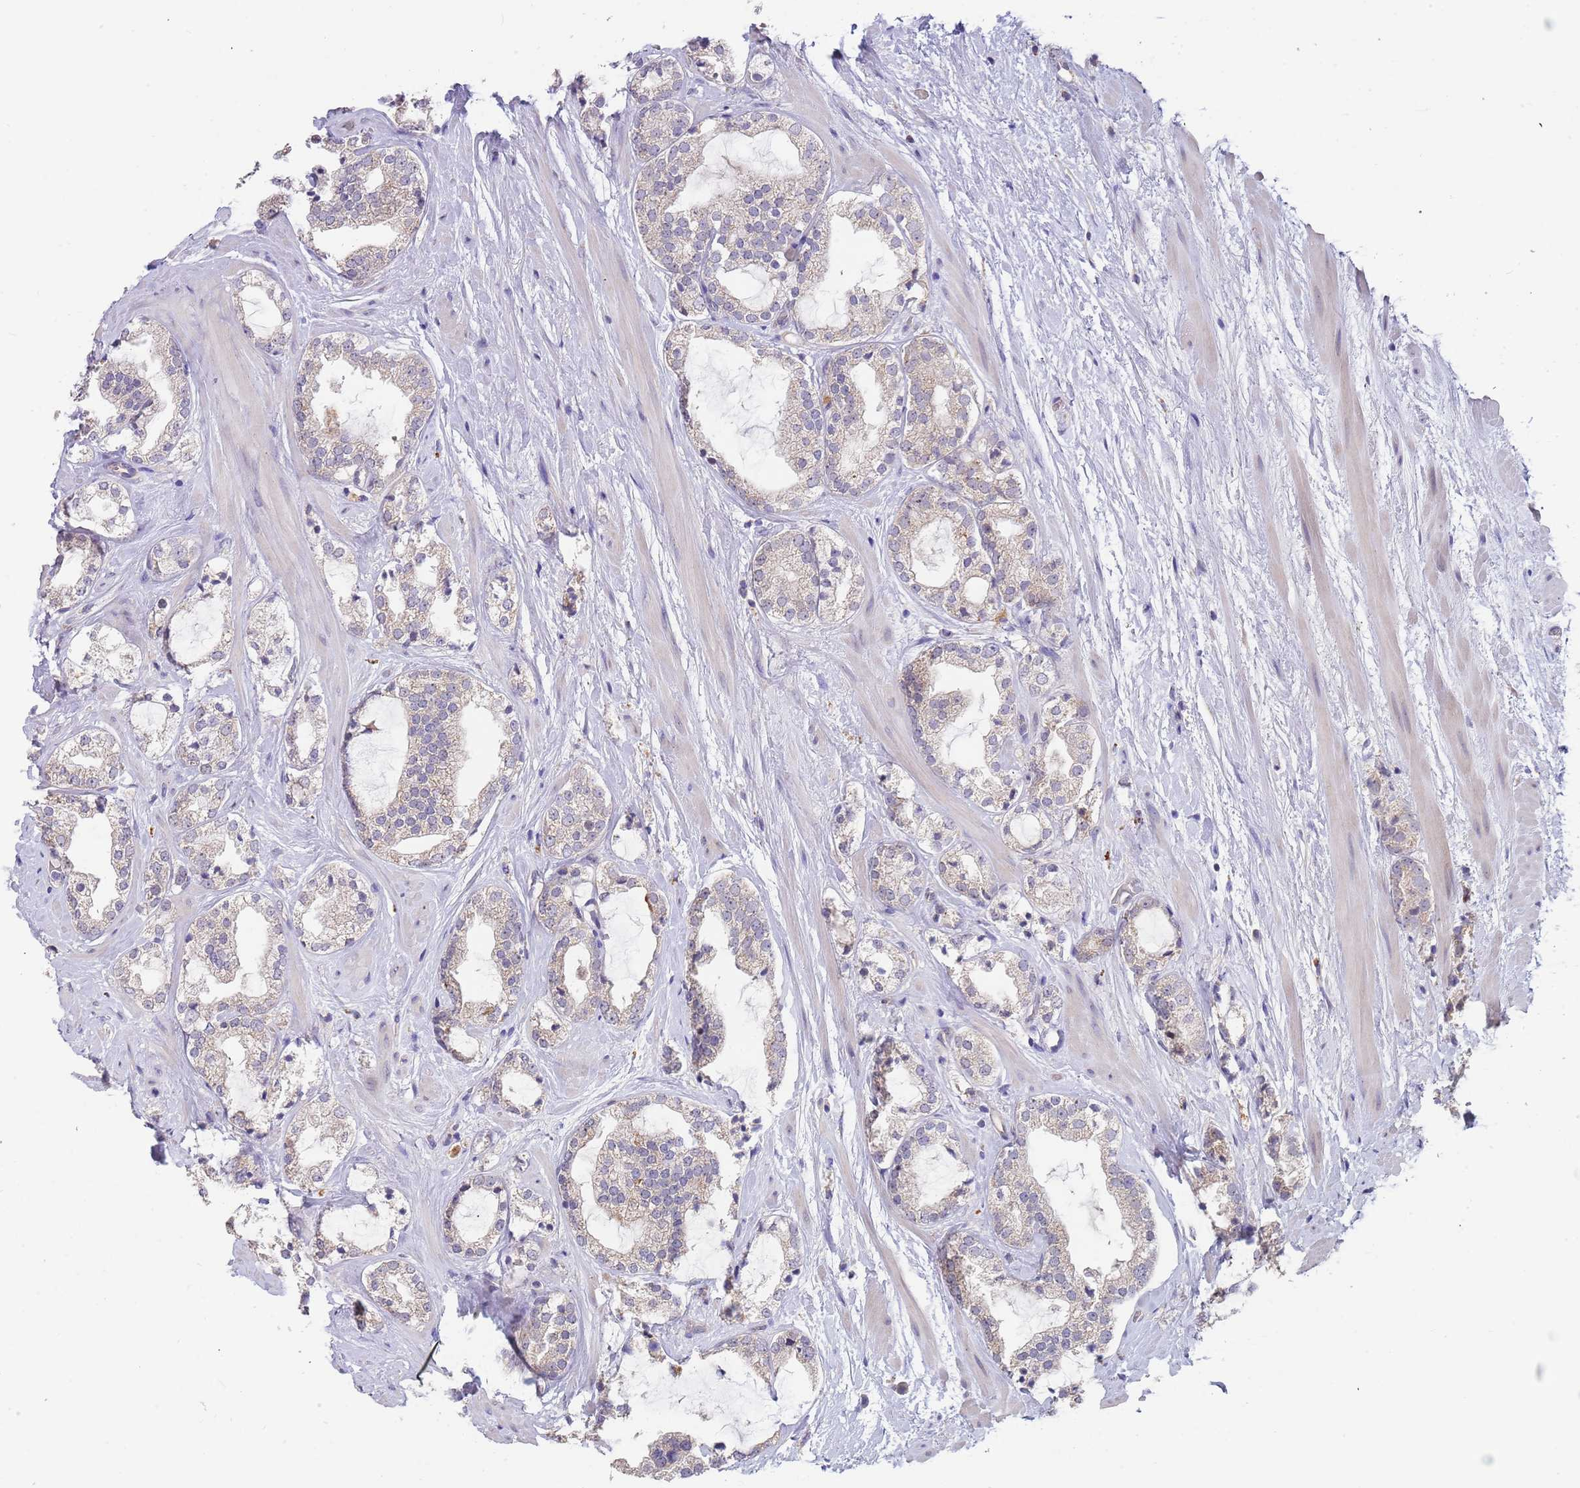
{"staining": {"intensity": "weak", "quantity": "25%-75%", "location": "cytoplasmic/membranous"}, "tissue": "prostate cancer", "cell_type": "Tumor cells", "image_type": "cancer", "snomed": [{"axis": "morphology", "description": "Adenocarcinoma, High grade"}, {"axis": "topography", "description": "Prostate"}], "caption": "This histopathology image shows immunohistochemistry staining of high-grade adenocarcinoma (prostate), with low weak cytoplasmic/membranous staining in about 25%-75% of tumor cells.", "gene": "TMEM64", "patient": {"sex": "male", "age": 64}}